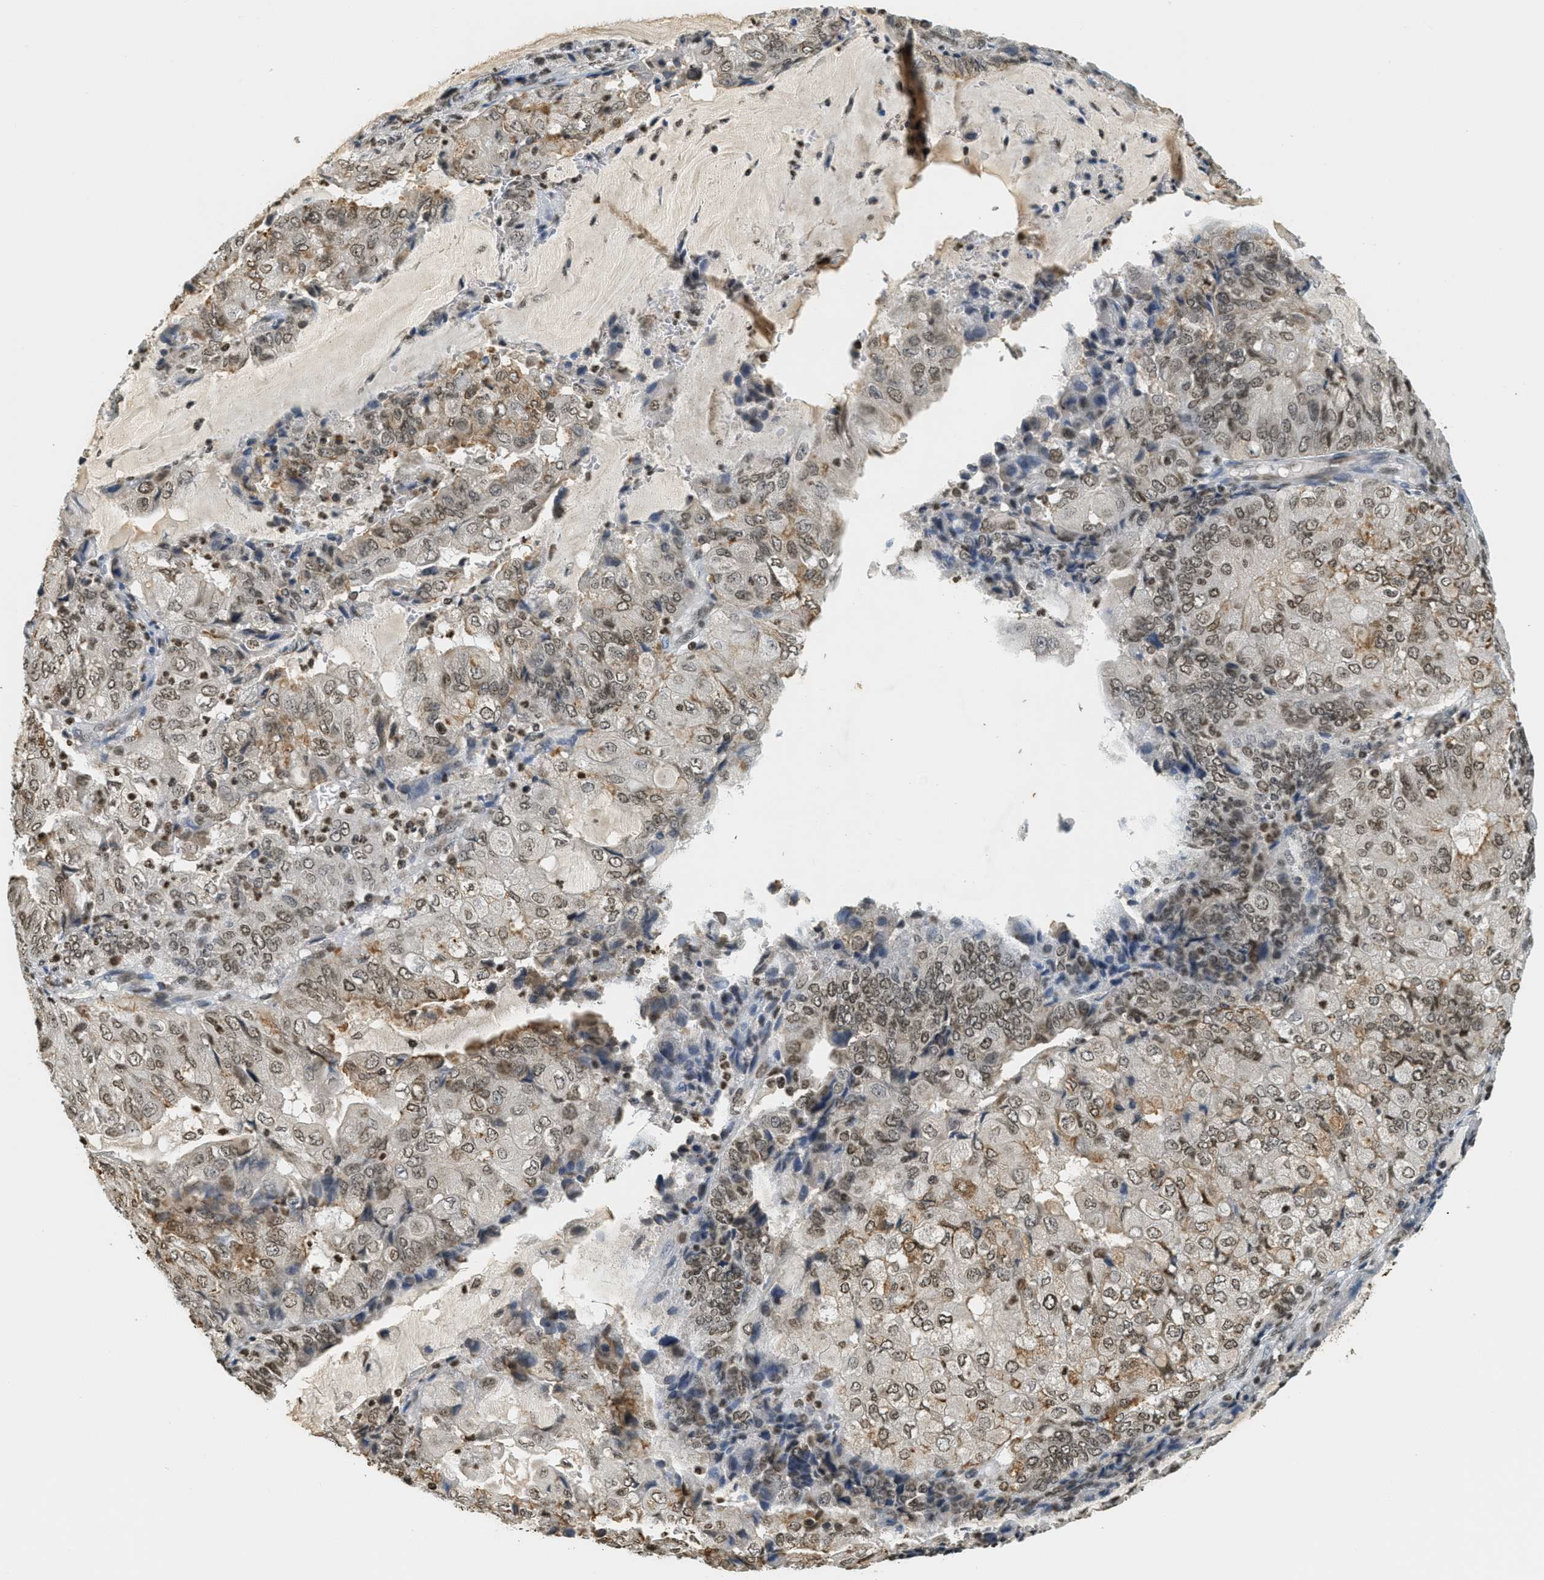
{"staining": {"intensity": "moderate", "quantity": ">75%", "location": "cytoplasmic/membranous,nuclear"}, "tissue": "endometrial cancer", "cell_type": "Tumor cells", "image_type": "cancer", "snomed": [{"axis": "morphology", "description": "Adenocarcinoma, NOS"}, {"axis": "topography", "description": "Endometrium"}], "caption": "This micrograph shows adenocarcinoma (endometrial) stained with immunohistochemistry to label a protein in brown. The cytoplasmic/membranous and nuclear of tumor cells show moderate positivity for the protein. Nuclei are counter-stained blue.", "gene": "LDB2", "patient": {"sex": "female", "age": 81}}